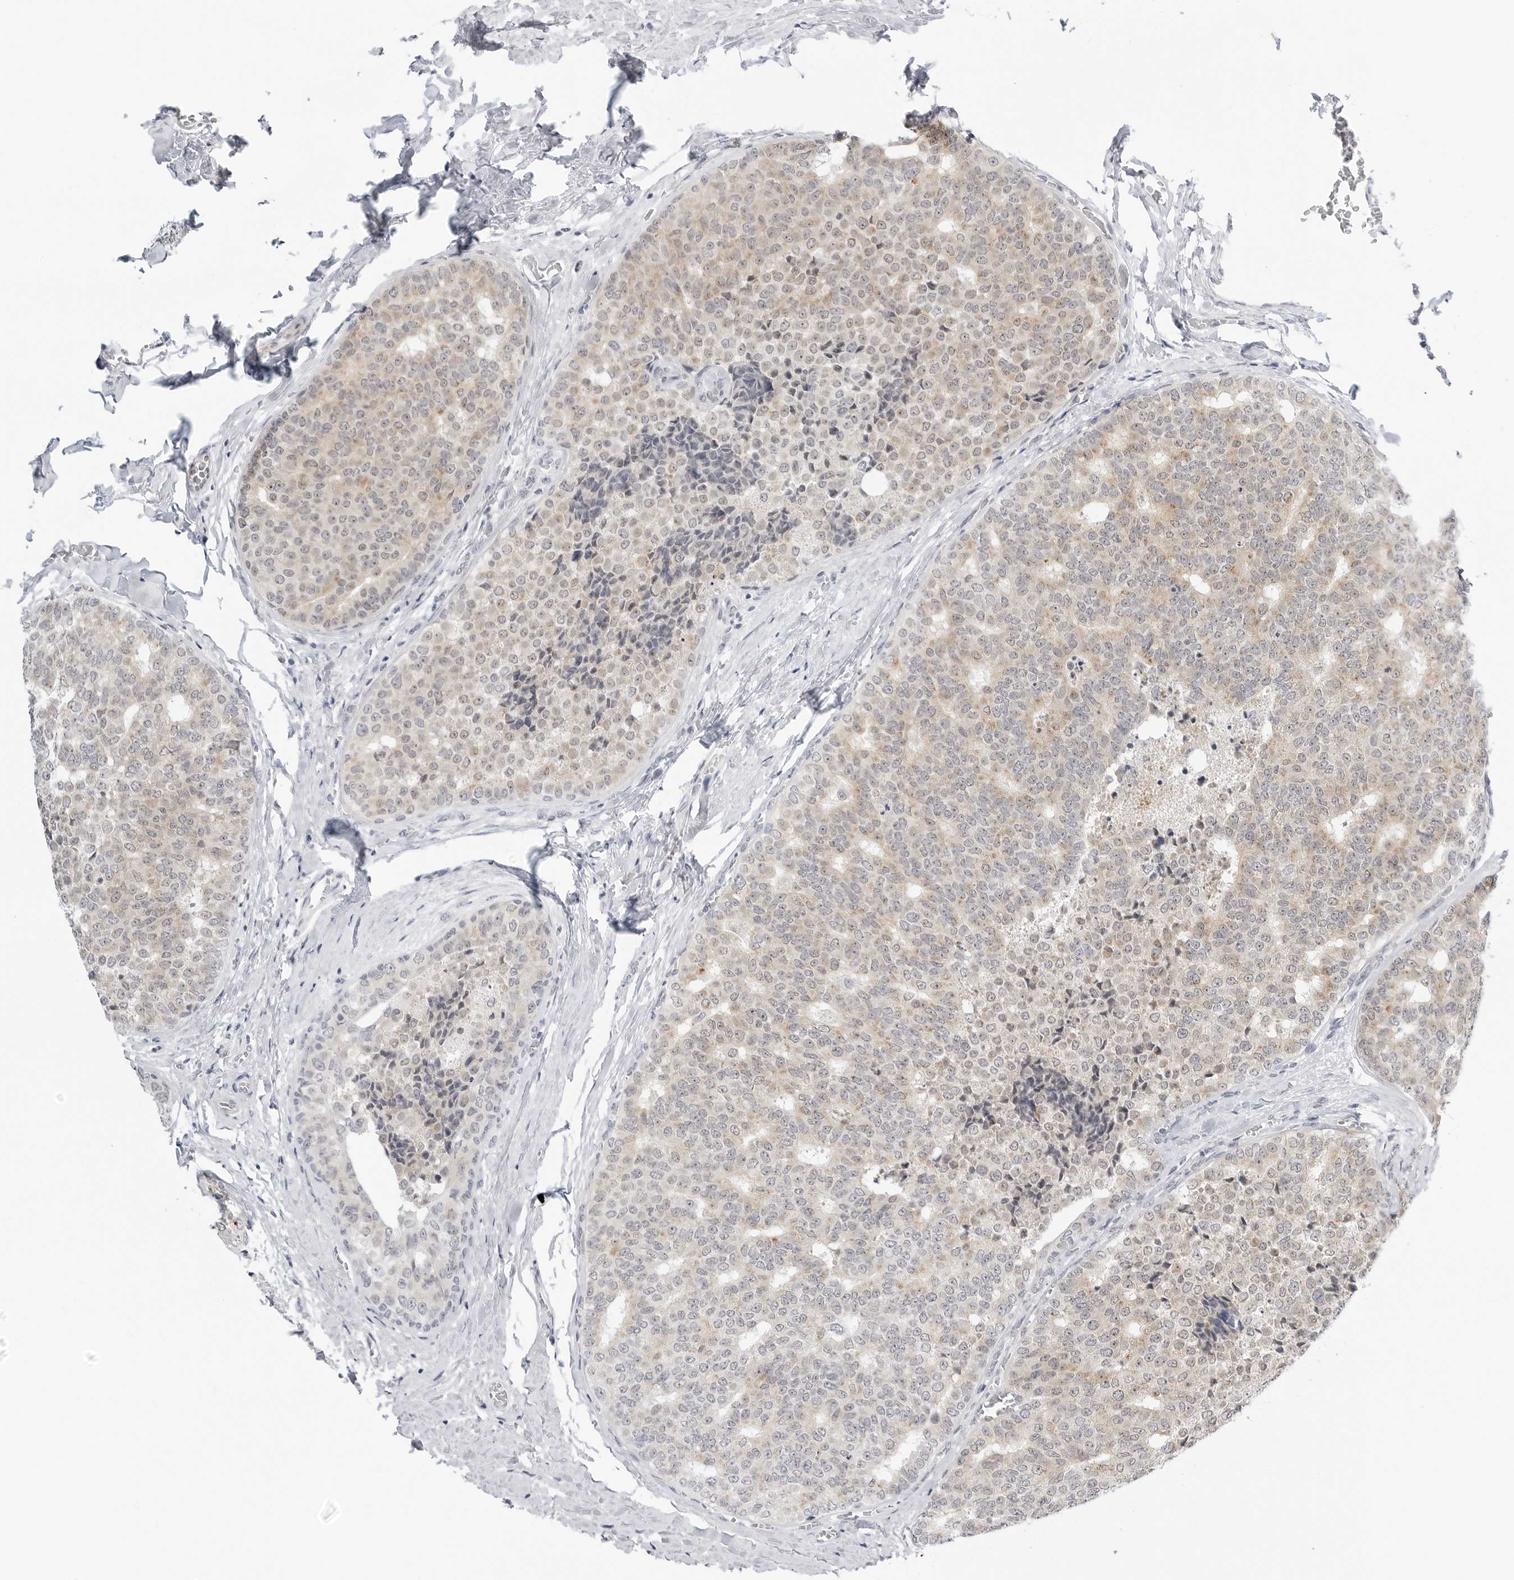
{"staining": {"intensity": "weak", "quantity": ">75%", "location": "cytoplasmic/membranous,nuclear"}, "tissue": "breast cancer", "cell_type": "Tumor cells", "image_type": "cancer", "snomed": [{"axis": "morphology", "description": "Normal tissue, NOS"}, {"axis": "morphology", "description": "Duct carcinoma"}, {"axis": "topography", "description": "Breast"}], "caption": "The immunohistochemical stain highlights weak cytoplasmic/membranous and nuclear expression in tumor cells of breast cancer tissue. (brown staining indicates protein expression, while blue staining denotes nuclei).", "gene": "MAP2K5", "patient": {"sex": "female", "age": 43}}